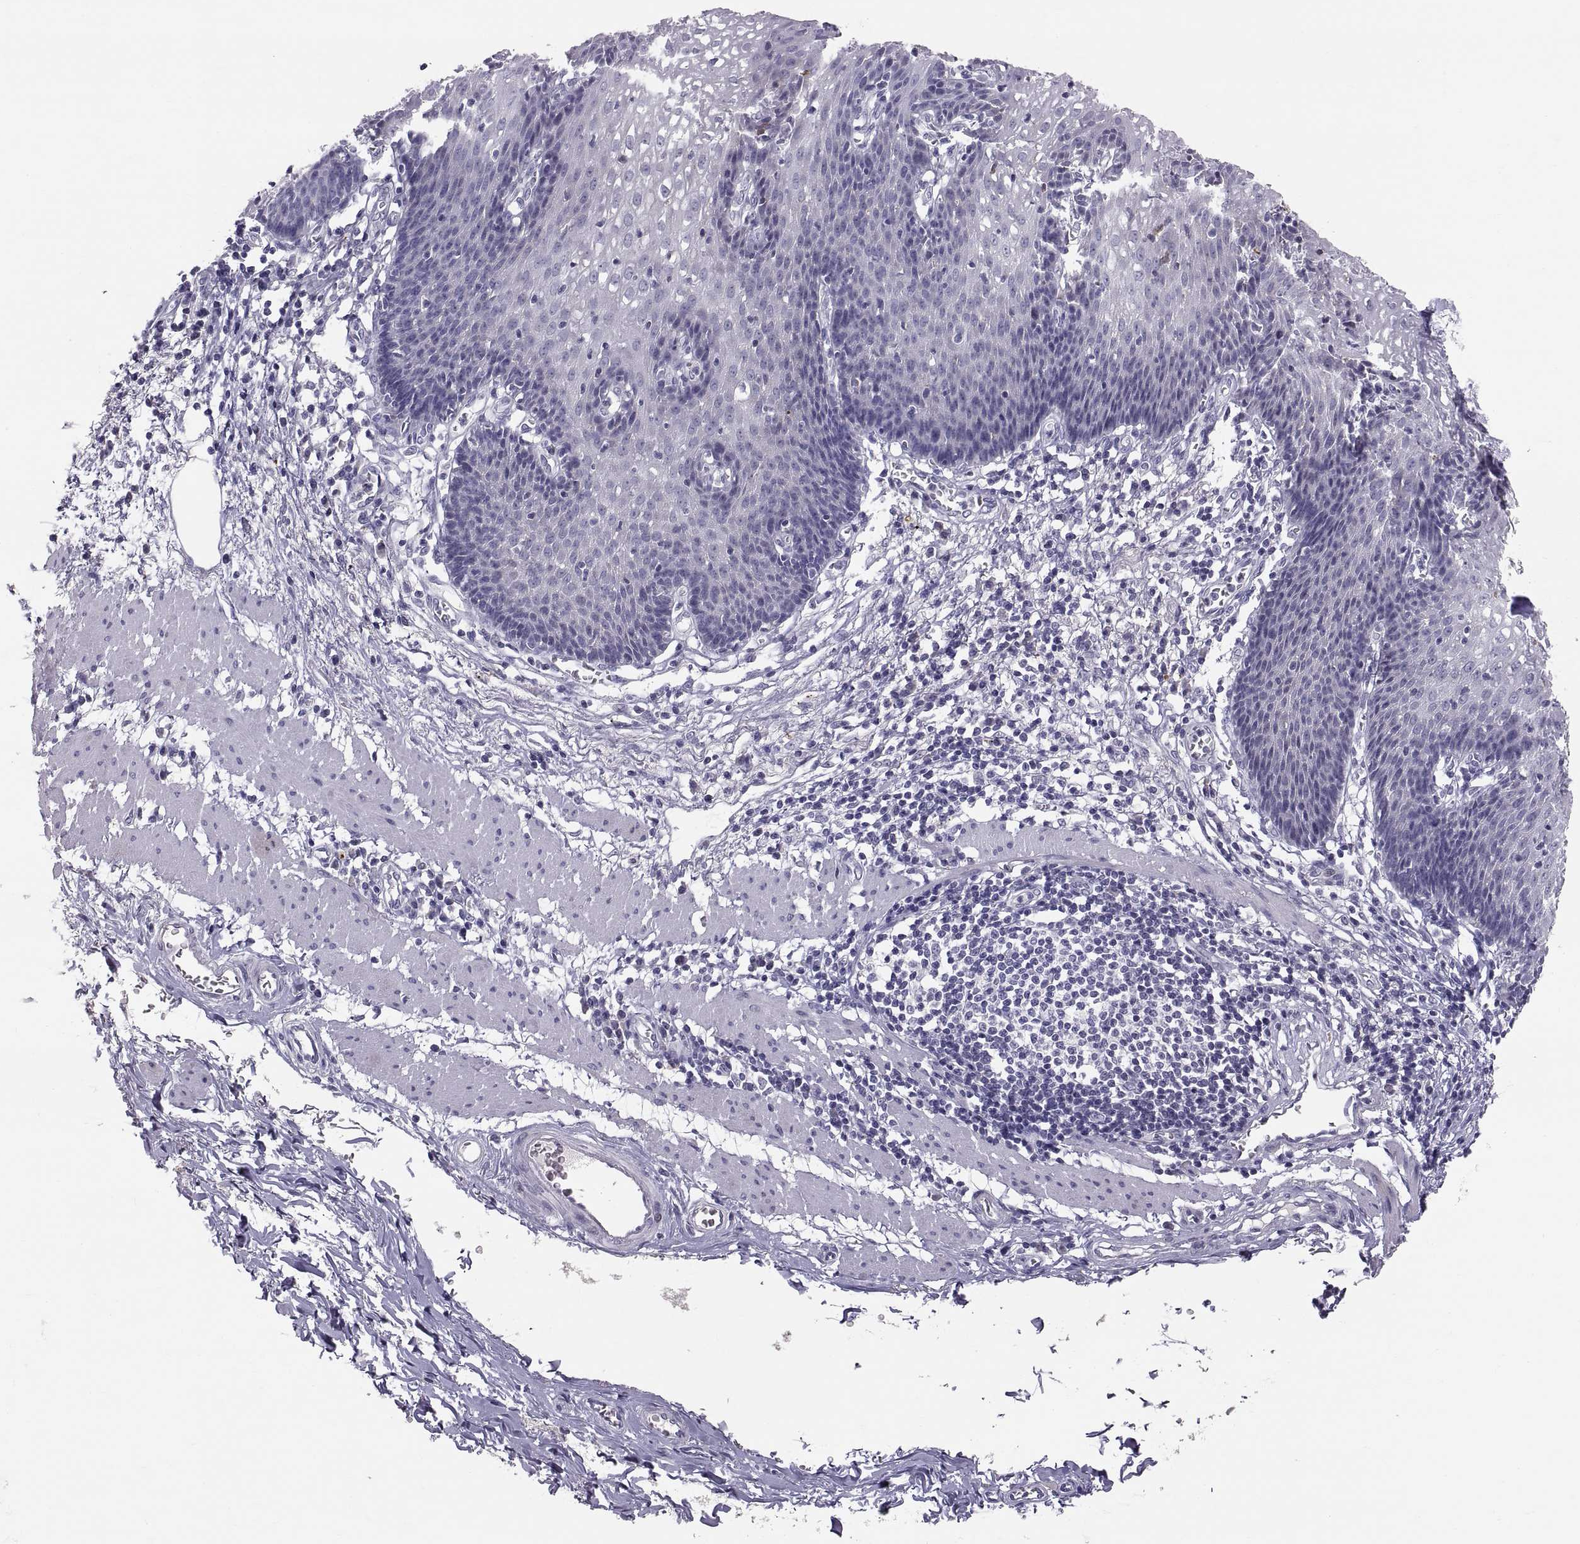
{"staining": {"intensity": "negative", "quantity": "none", "location": "none"}, "tissue": "esophagus", "cell_type": "Squamous epithelial cells", "image_type": "normal", "snomed": [{"axis": "morphology", "description": "Normal tissue, NOS"}, {"axis": "topography", "description": "Esophagus"}], "caption": "IHC histopathology image of normal esophagus: esophagus stained with DAB (3,3'-diaminobenzidine) reveals no significant protein expression in squamous epithelial cells.", "gene": "PTN", "patient": {"sex": "male", "age": 57}}